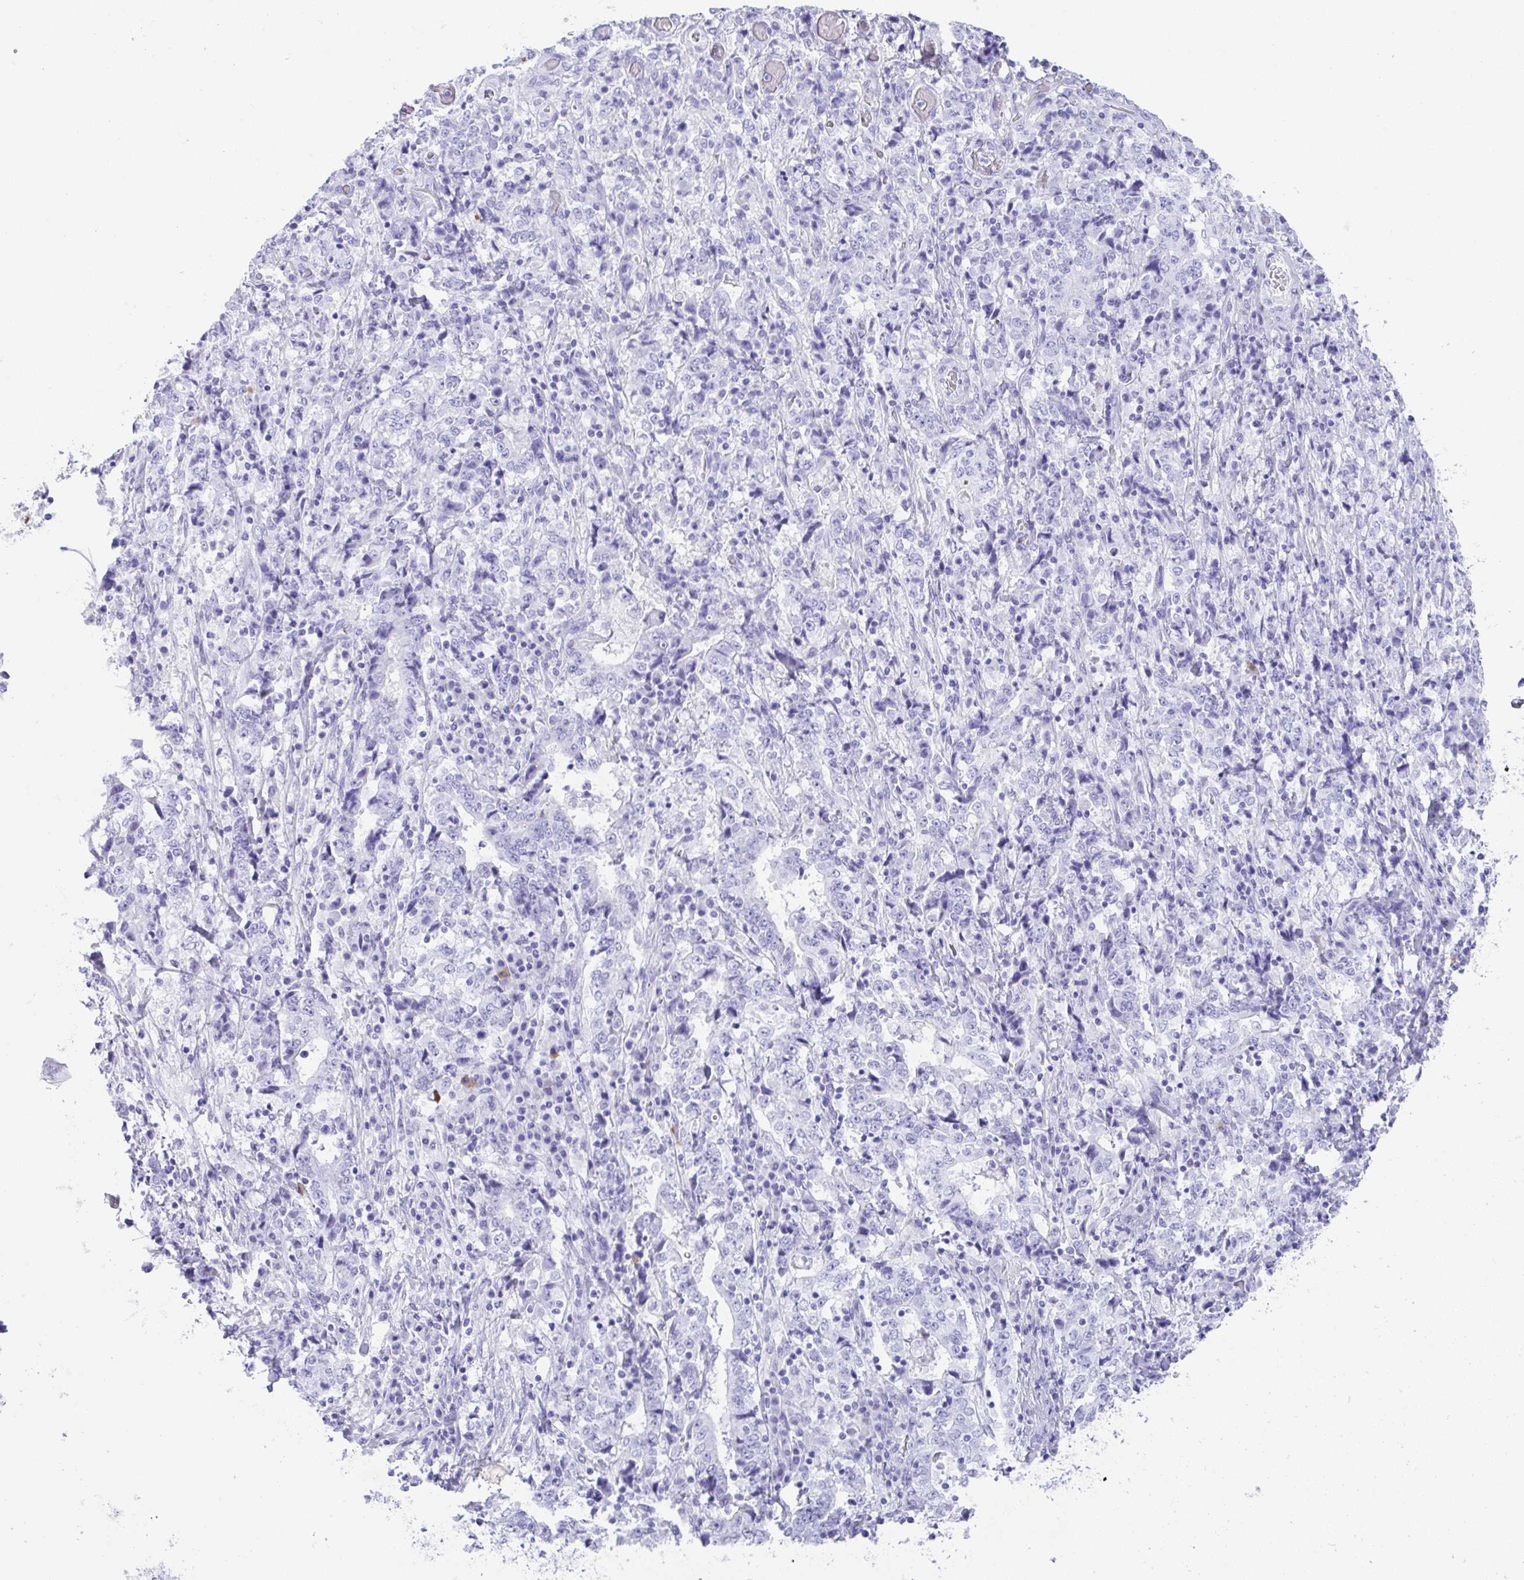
{"staining": {"intensity": "negative", "quantity": "none", "location": "none"}, "tissue": "stomach cancer", "cell_type": "Tumor cells", "image_type": "cancer", "snomed": [{"axis": "morphology", "description": "Normal tissue, NOS"}, {"axis": "morphology", "description": "Adenocarcinoma, NOS"}, {"axis": "topography", "description": "Stomach, upper"}, {"axis": "topography", "description": "Stomach"}], "caption": "Stomach cancer was stained to show a protein in brown. There is no significant staining in tumor cells.", "gene": "CPA1", "patient": {"sex": "male", "age": 59}}